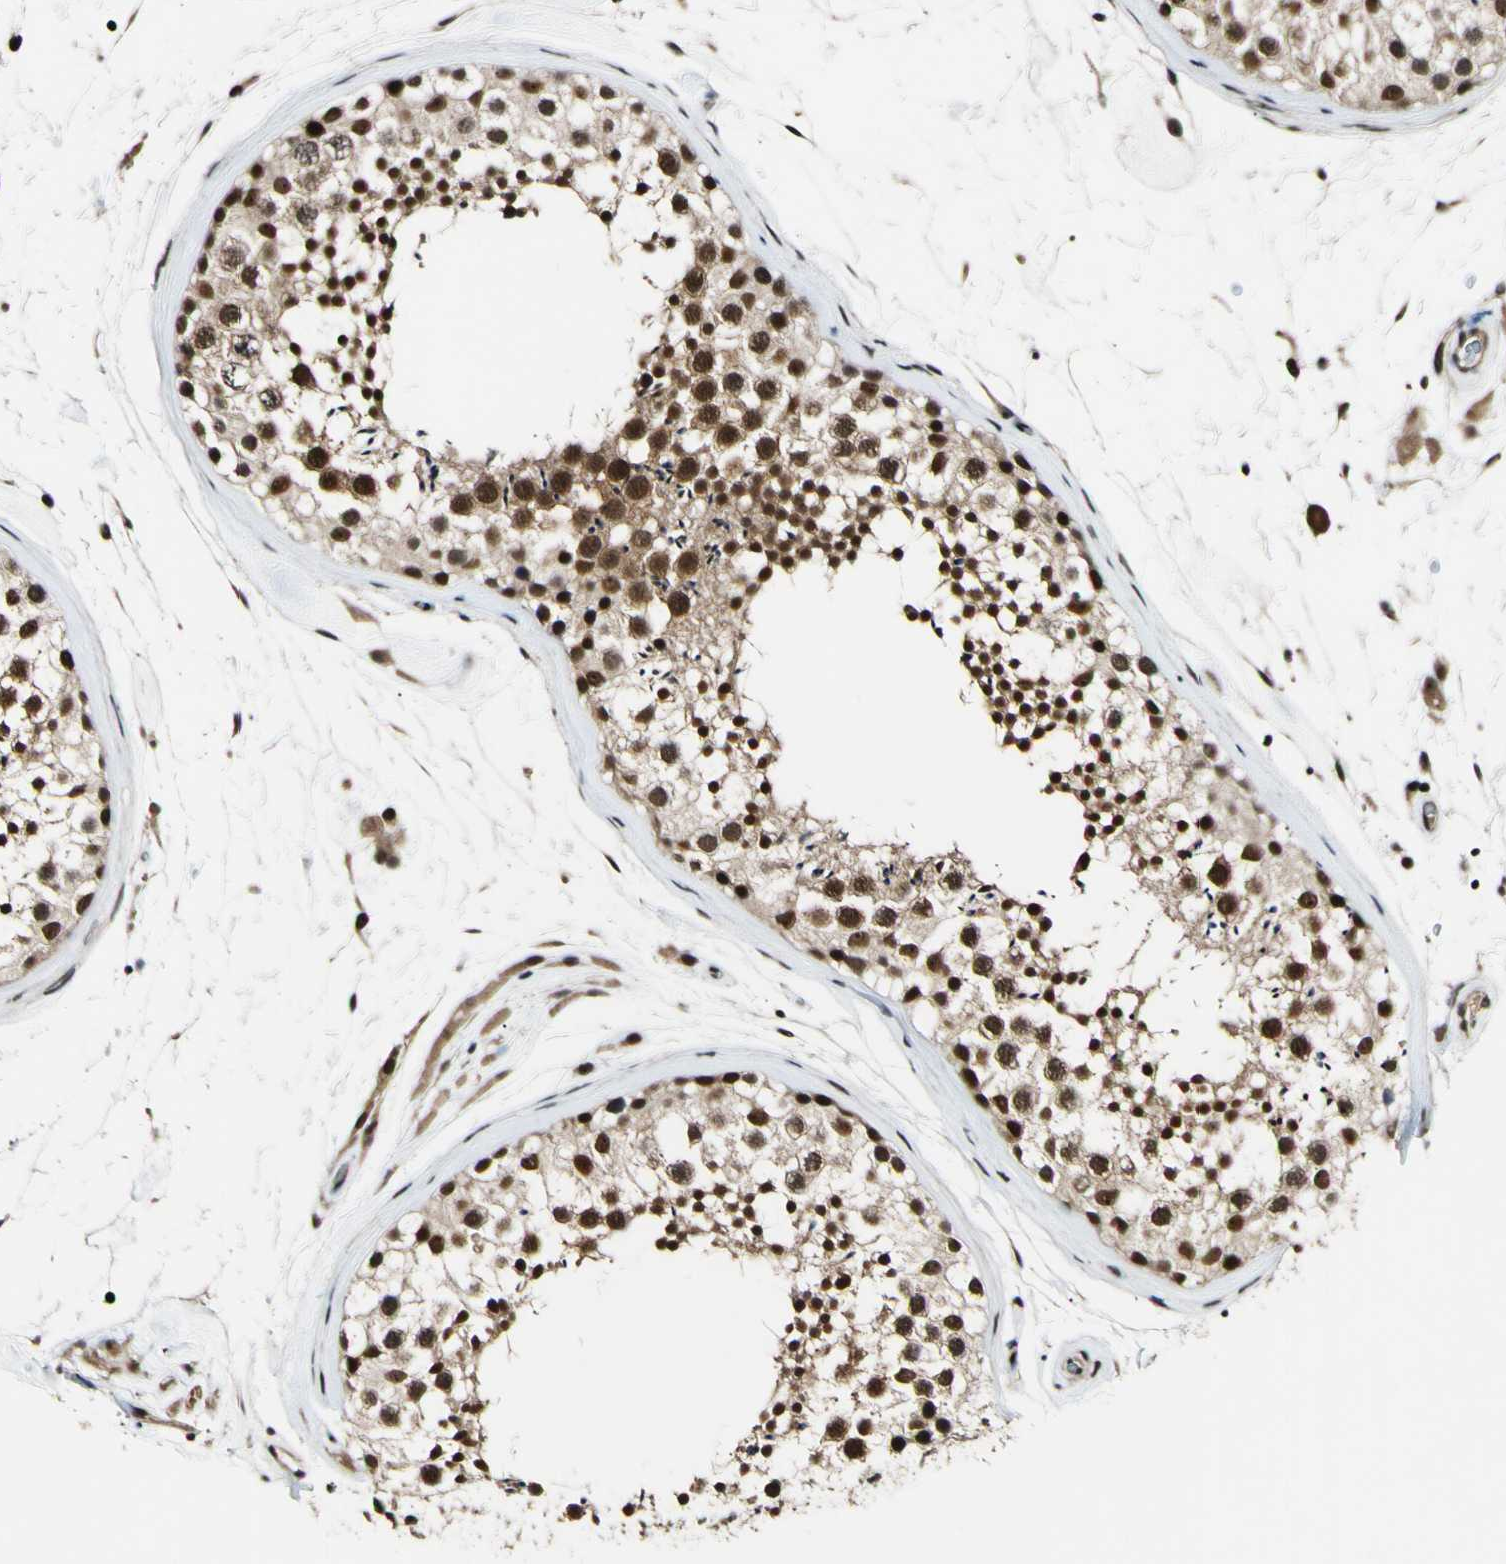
{"staining": {"intensity": "moderate", "quantity": ">75%", "location": "cytoplasmic/membranous,nuclear"}, "tissue": "testis", "cell_type": "Cells in seminiferous ducts", "image_type": "normal", "snomed": [{"axis": "morphology", "description": "Normal tissue, NOS"}, {"axis": "topography", "description": "Testis"}], "caption": "High-magnification brightfield microscopy of normal testis stained with DAB (3,3'-diaminobenzidine) (brown) and counterstained with hematoxylin (blue). cells in seminiferous ducts exhibit moderate cytoplasmic/membranous,nuclear positivity is appreciated in about>75% of cells. Immunohistochemistry stains the protein of interest in brown and the nuclei are stained blue.", "gene": "POLR2F", "patient": {"sex": "male", "age": 46}}